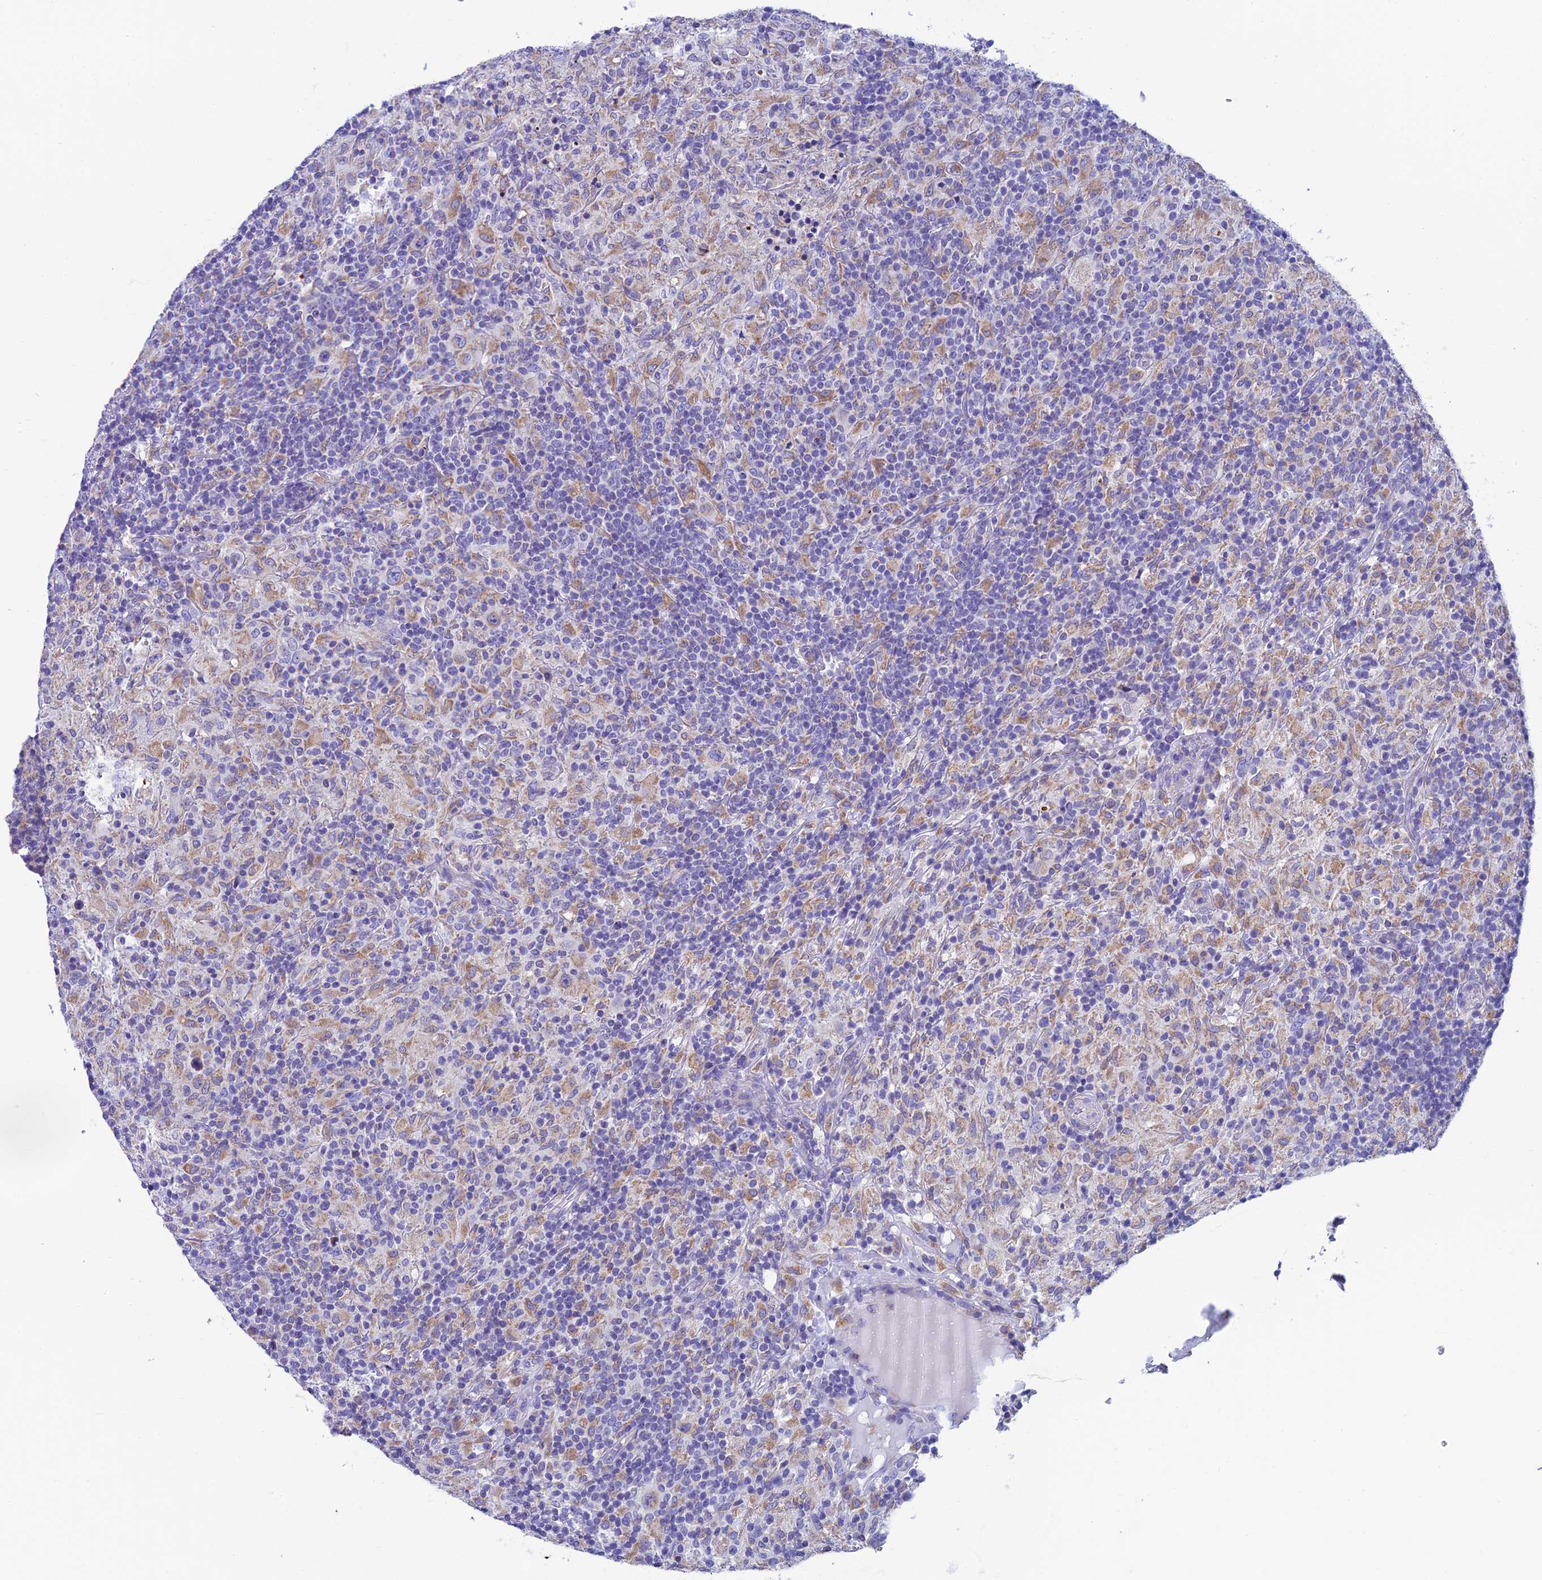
{"staining": {"intensity": "weak", "quantity": "25%-75%", "location": "cytoplasmic/membranous"}, "tissue": "lymphoma", "cell_type": "Tumor cells", "image_type": "cancer", "snomed": [{"axis": "morphology", "description": "Hodgkin's disease, NOS"}, {"axis": "topography", "description": "Lymph node"}], "caption": "Human Hodgkin's disease stained with a brown dye shows weak cytoplasmic/membranous positive staining in approximately 25%-75% of tumor cells.", "gene": "REEP4", "patient": {"sex": "male", "age": 70}}